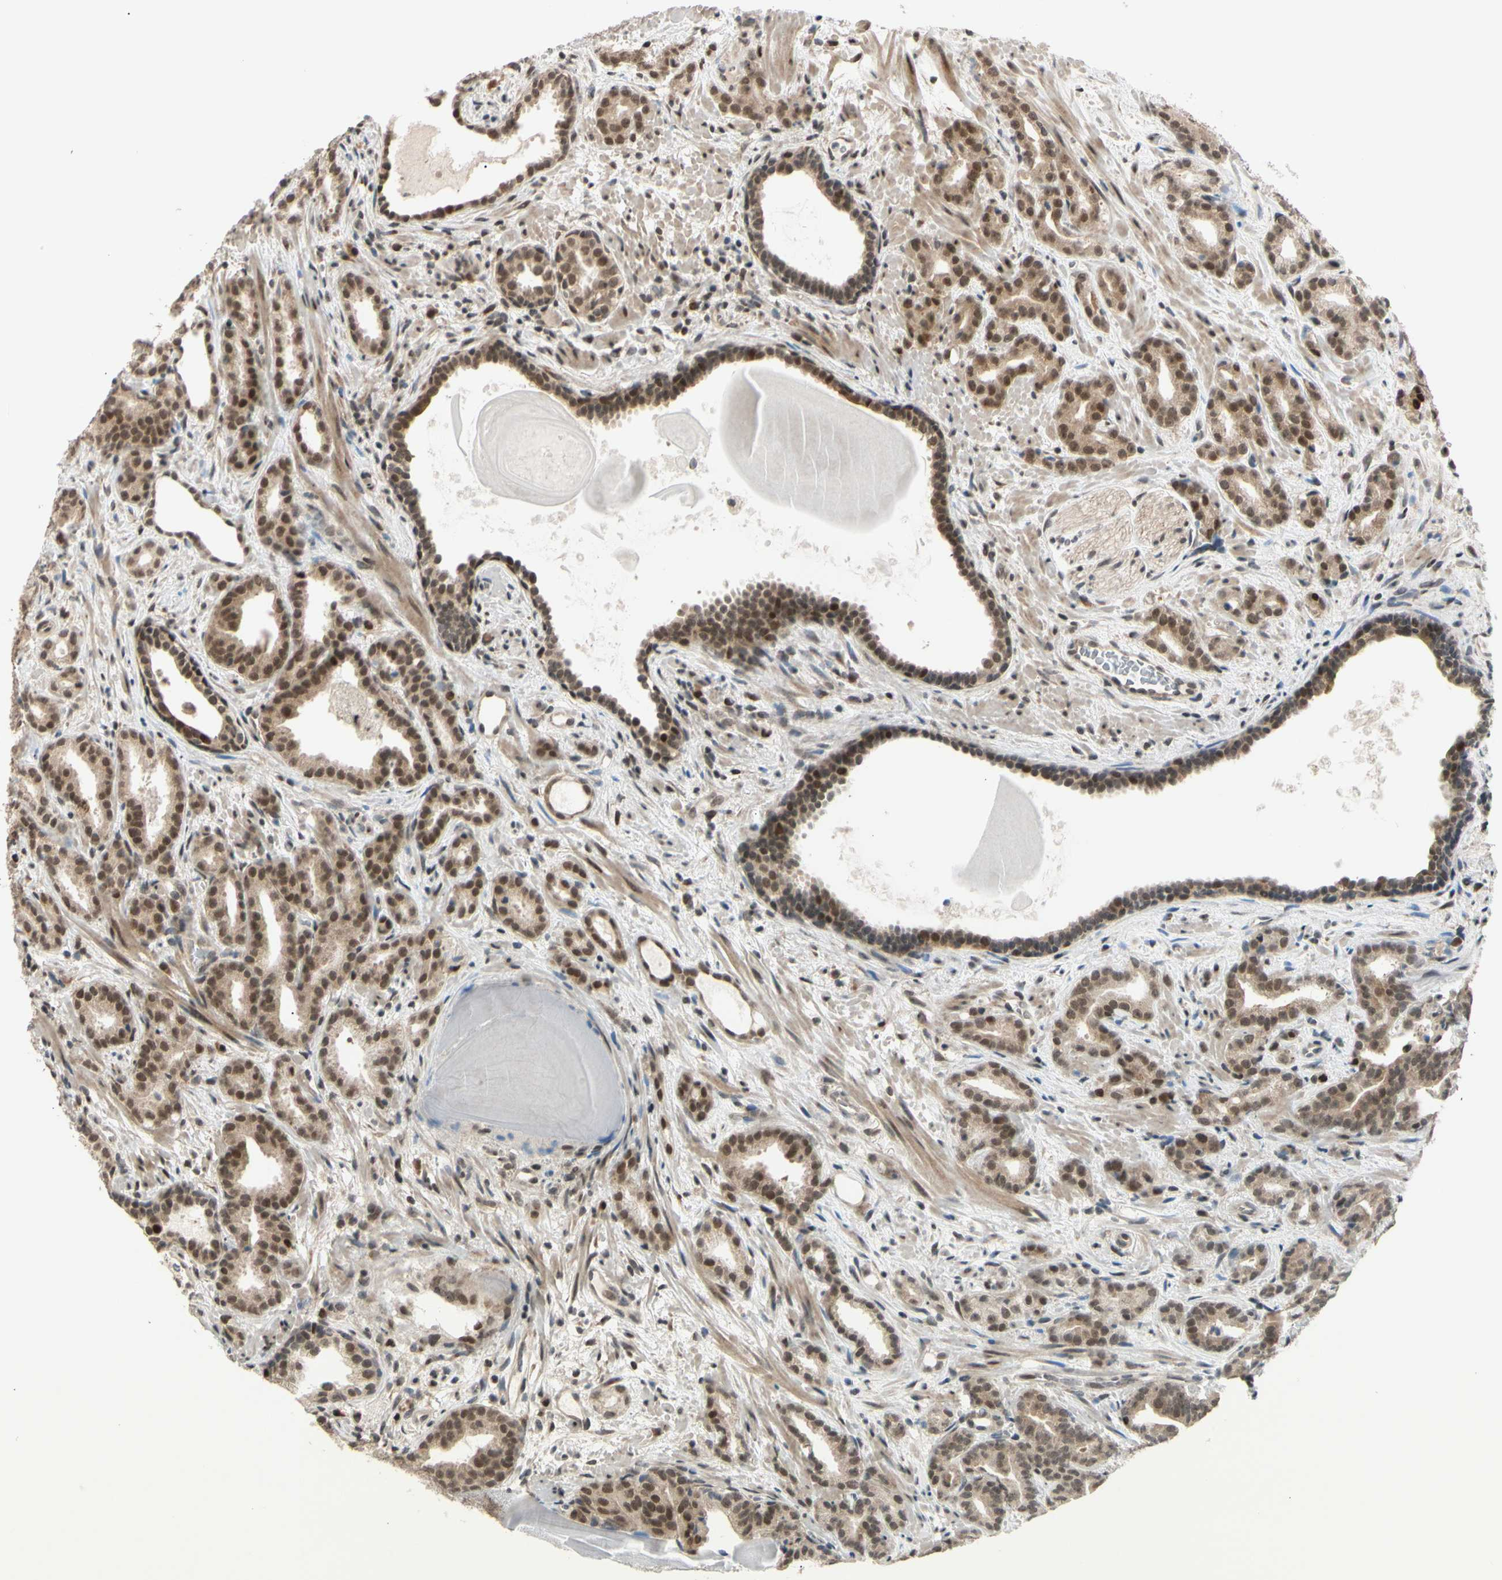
{"staining": {"intensity": "moderate", "quantity": ">75%", "location": "cytoplasmic/membranous,nuclear"}, "tissue": "prostate cancer", "cell_type": "Tumor cells", "image_type": "cancer", "snomed": [{"axis": "morphology", "description": "Adenocarcinoma, Low grade"}, {"axis": "topography", "description": "Prostate"}], "caption": "A brown stain labels moderate cytoplasmic/membranous and nuclear expression of a protein in human prostate low-grade adenocarcinoma tumor cells. (brown staining indicates protein expression, while blue staining denotes nuclei).", "gene": "BRMS1", "patient": {"sex": "male", "age": 63}}